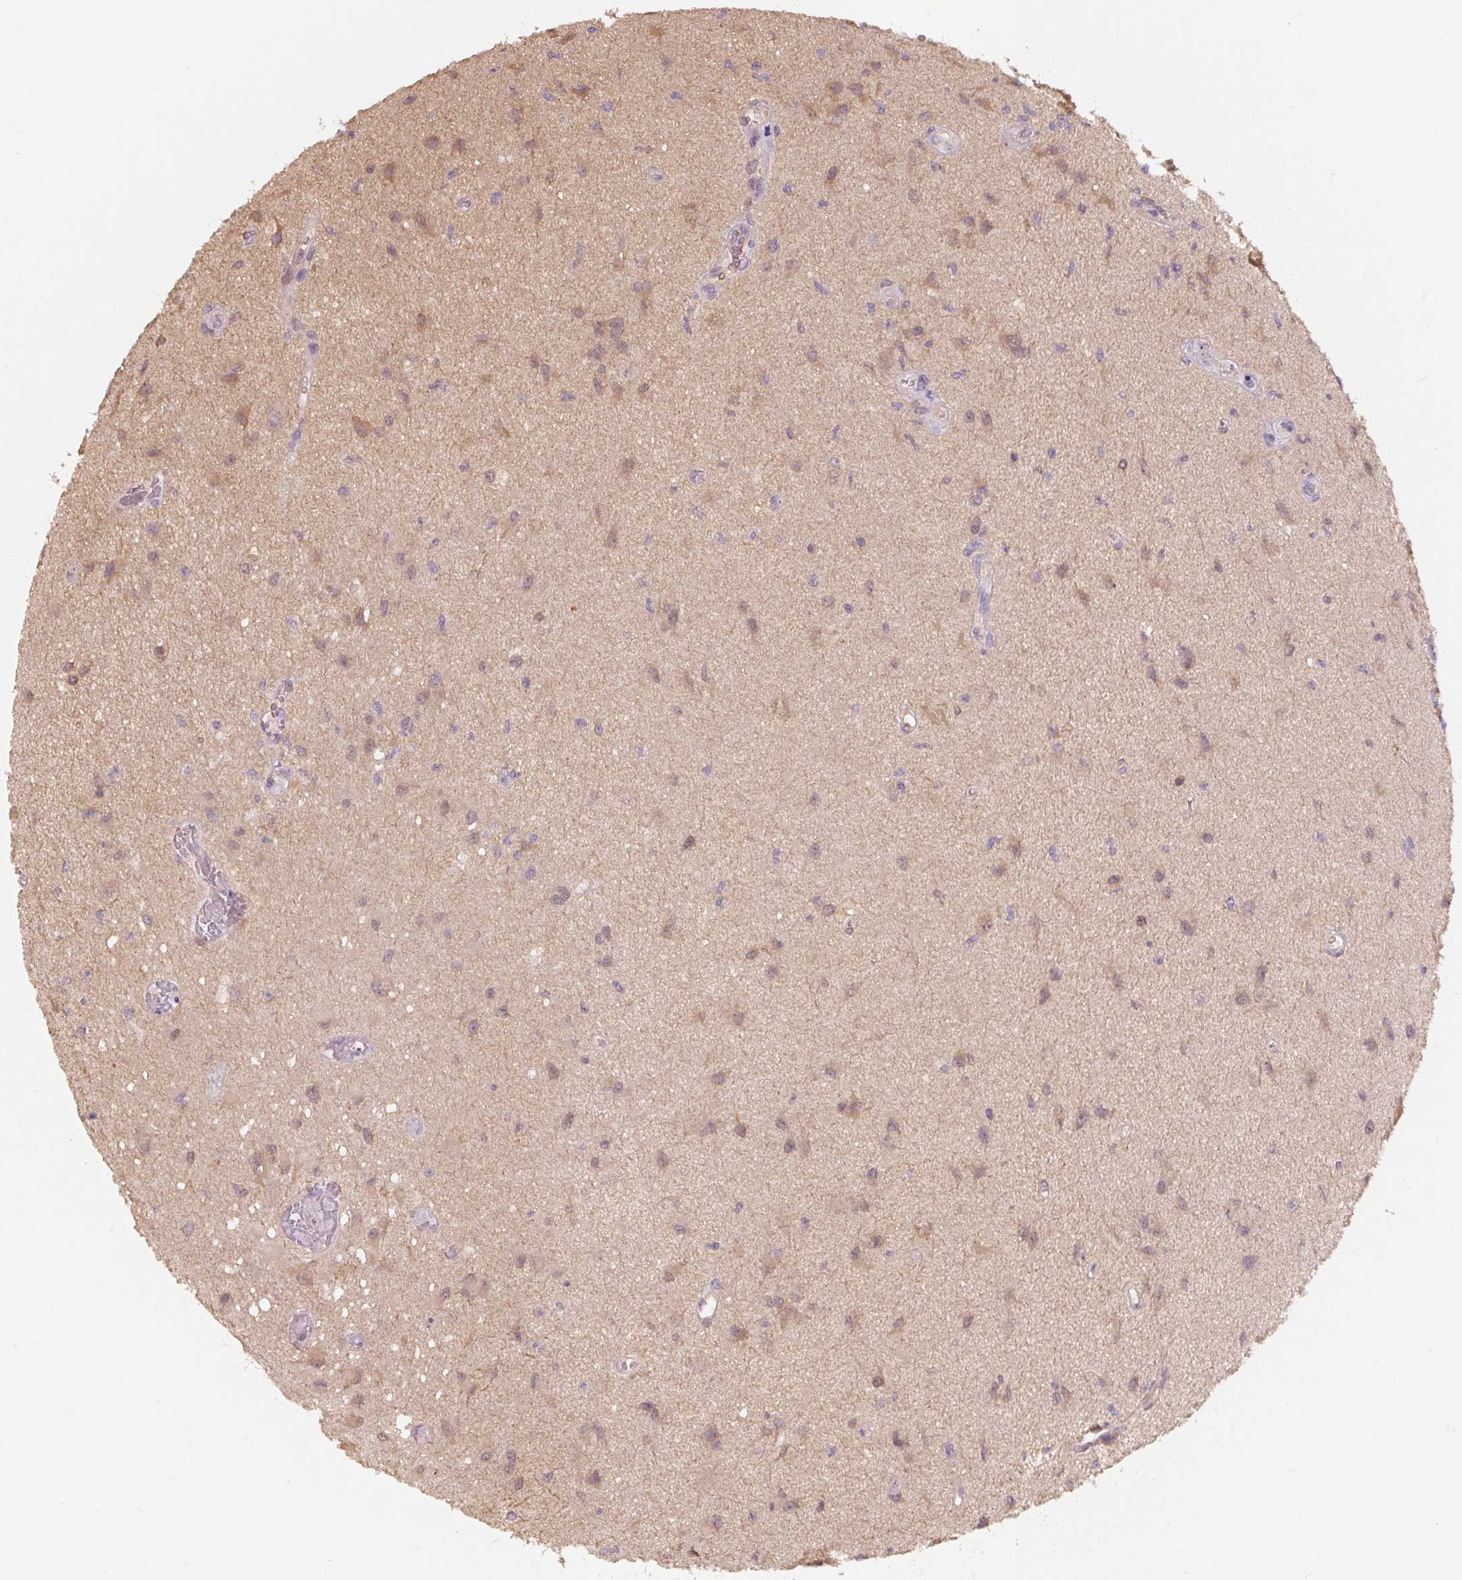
{"staining": {"intensity": "weak", "quantity": ">75%", "location": "cytoplasmic/membranous"}, "tissue": "glioma", "cell_type": "Tumor cells", "image_type": "cancer", "snomed": [{"axis": "morphology", "description": "Glioma, malignant, High grade"}, {"axis": "topography", "description": "Brain"}], "caption": "High-magnification brightfield microscopy of malignant glioma (high-grade) stained with DAB (3,3'-diaminobenzidine) (brown) and counterstained with hematoxylin (blue). tumor cells exhibit weak cytoplasmic/membranous expression is appreciated in approximately>75% of cells.", "gene": "ASRGL1", "patient": {"sex": "male", "age": 67}}